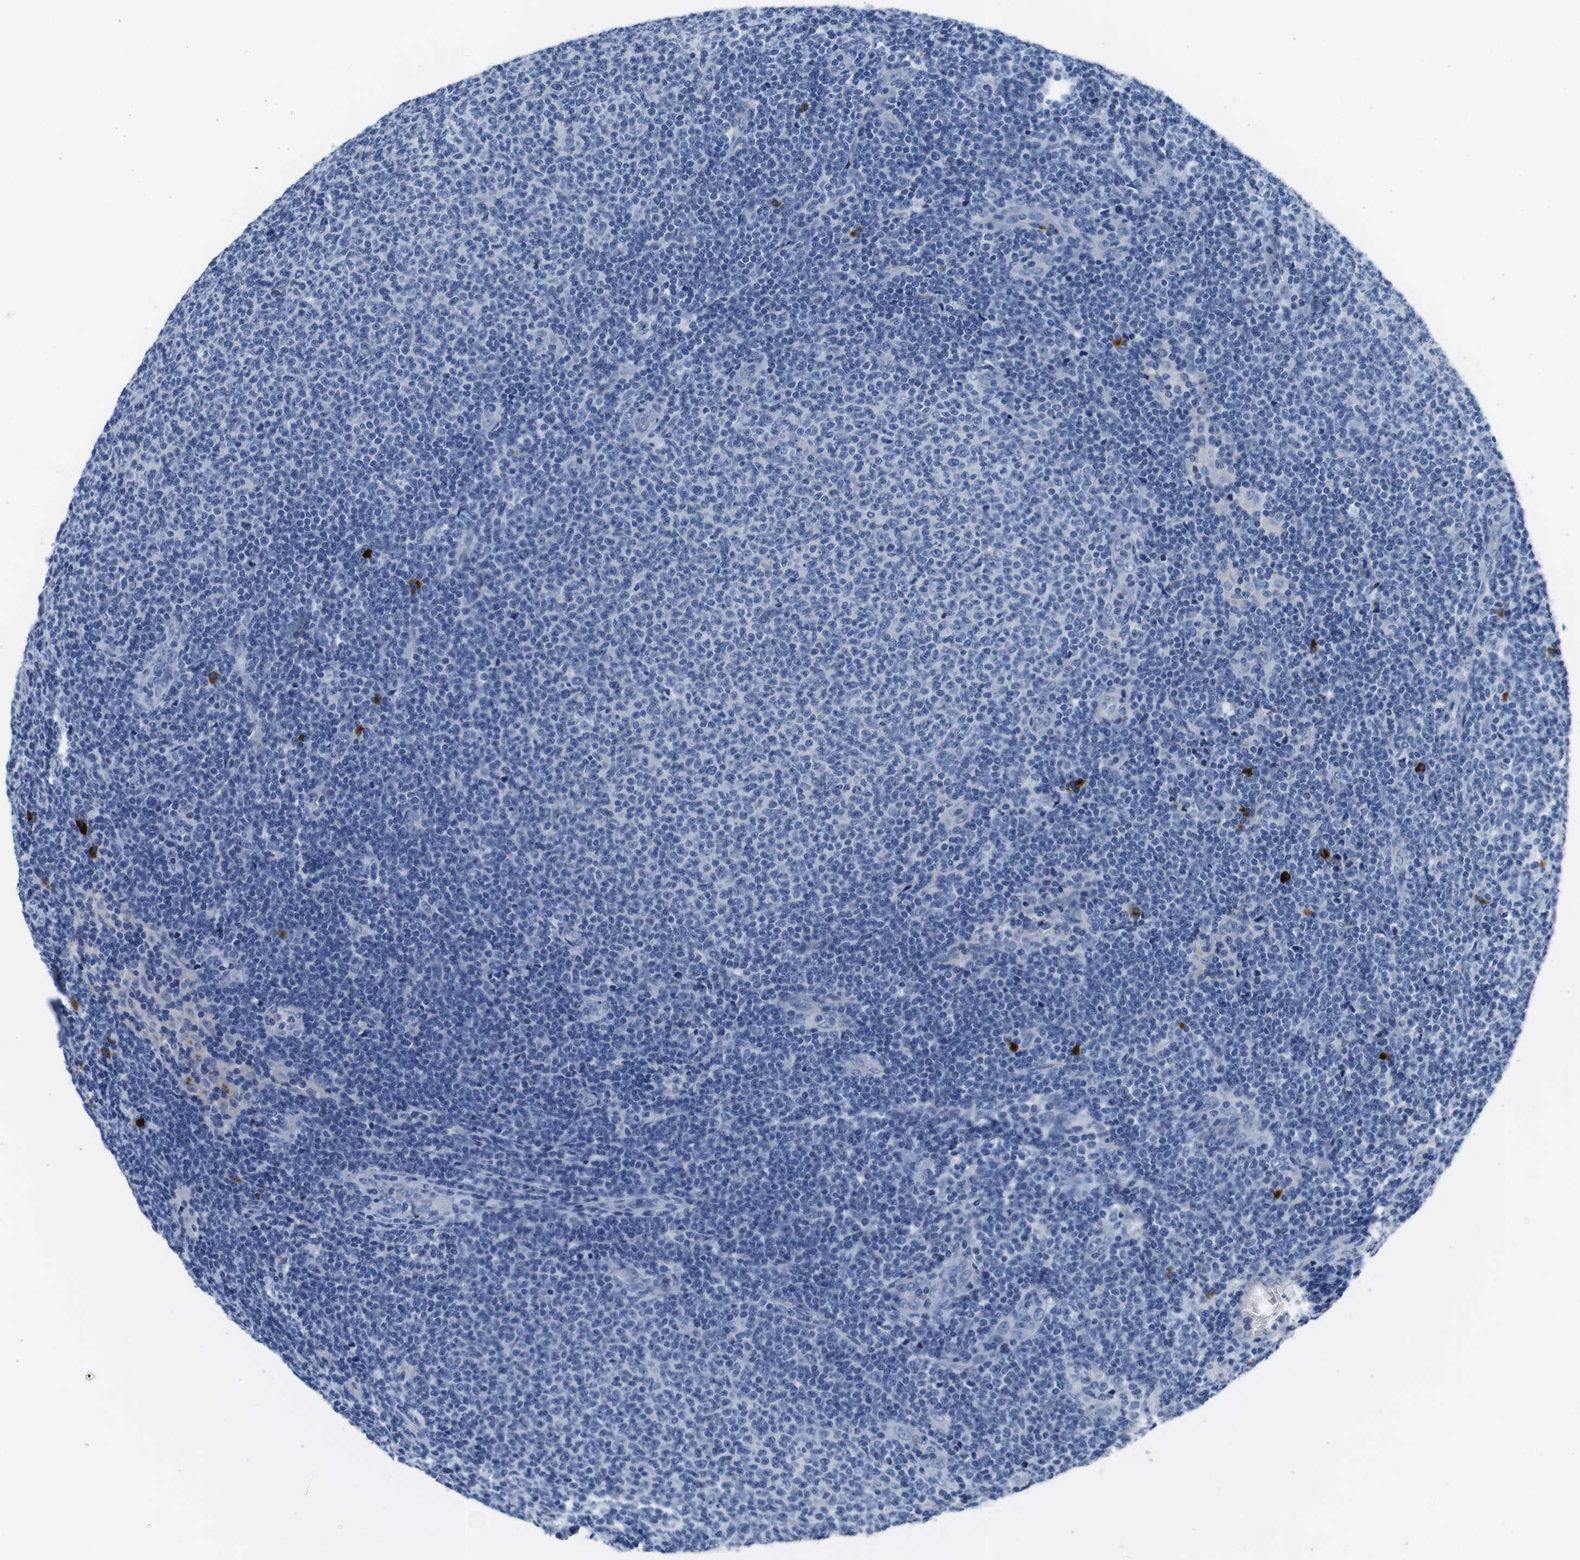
{"staining": {"intensity": "negative", "quantity": "none", "location": "none"}, "tissue": "lymphoma", "cell_type": "Tumor cells", "image_type": "cancer", "snomed": [{"axis": "morphology", "description": "Malignant lymphoma, non-Hodgkin's type, Low grade"}, {"axis": "topography", "description": "Lymph node"}], "caption": "Immunohistochemical staining of human lymphoma reveals no significant staining in tumor cells.", "gene": "IGKC", "patient": {"sex": "male", "age": 66}}